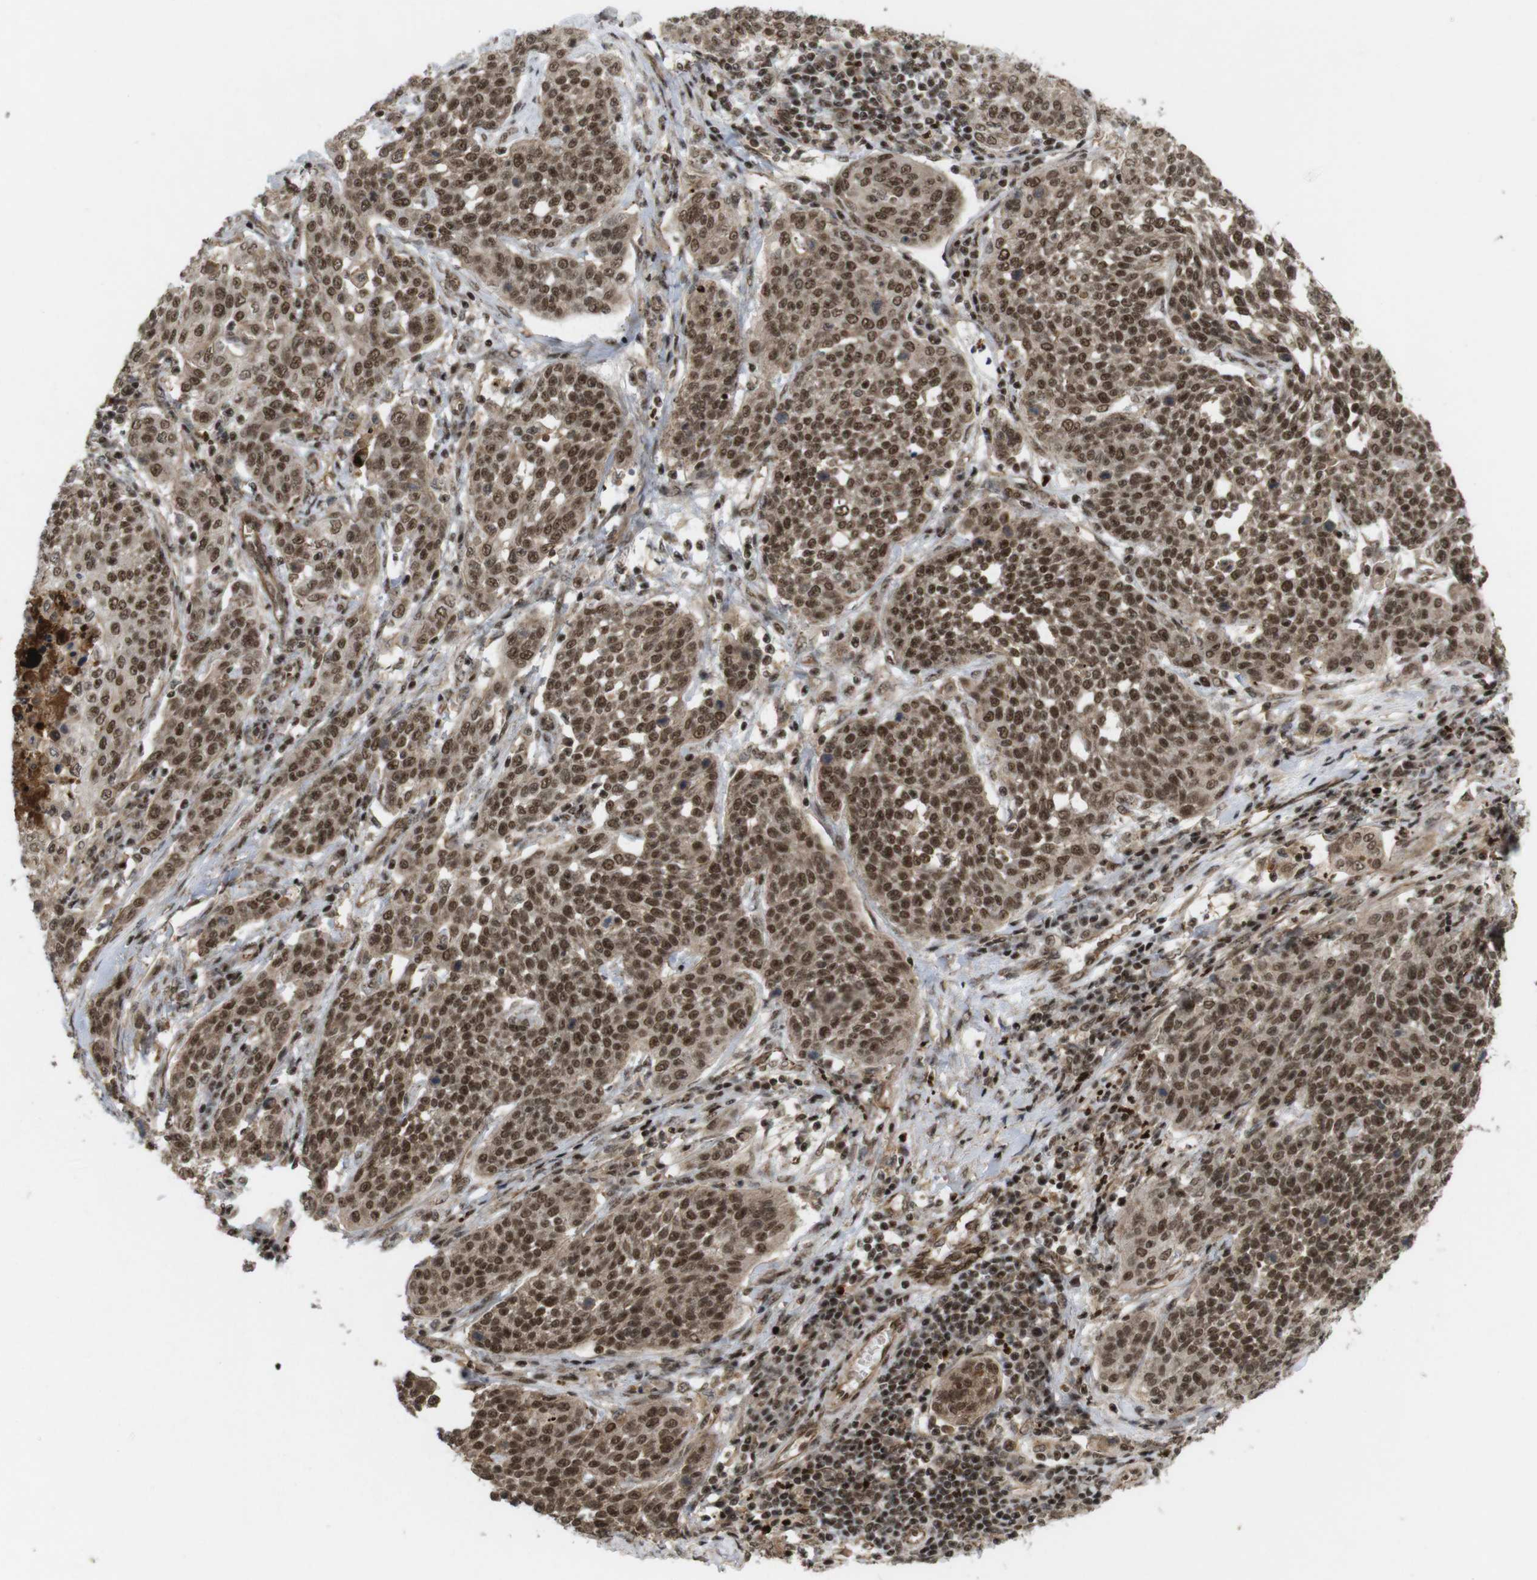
{"staining": {"intensity": "strong", "quantity": ">75%", "location": "cytoplasmic/membranous,nuclear"}, "tissue": "cervical cancer", "cell_type": "Tumor cells", "image_type": "cancer", "snomed": [{"axis": "morphology", "description": "Squamous cell carcinoma, NOS"}, {"axis": "topography", "description": "Cervix"}], "caption": "Strong cytoplasmic/membranous and nuclear positivity is present in approximately >75% of tumor cells in cervical cancer.", "gene": "SP2", "patient": {"sex": "female", "age": 34}}